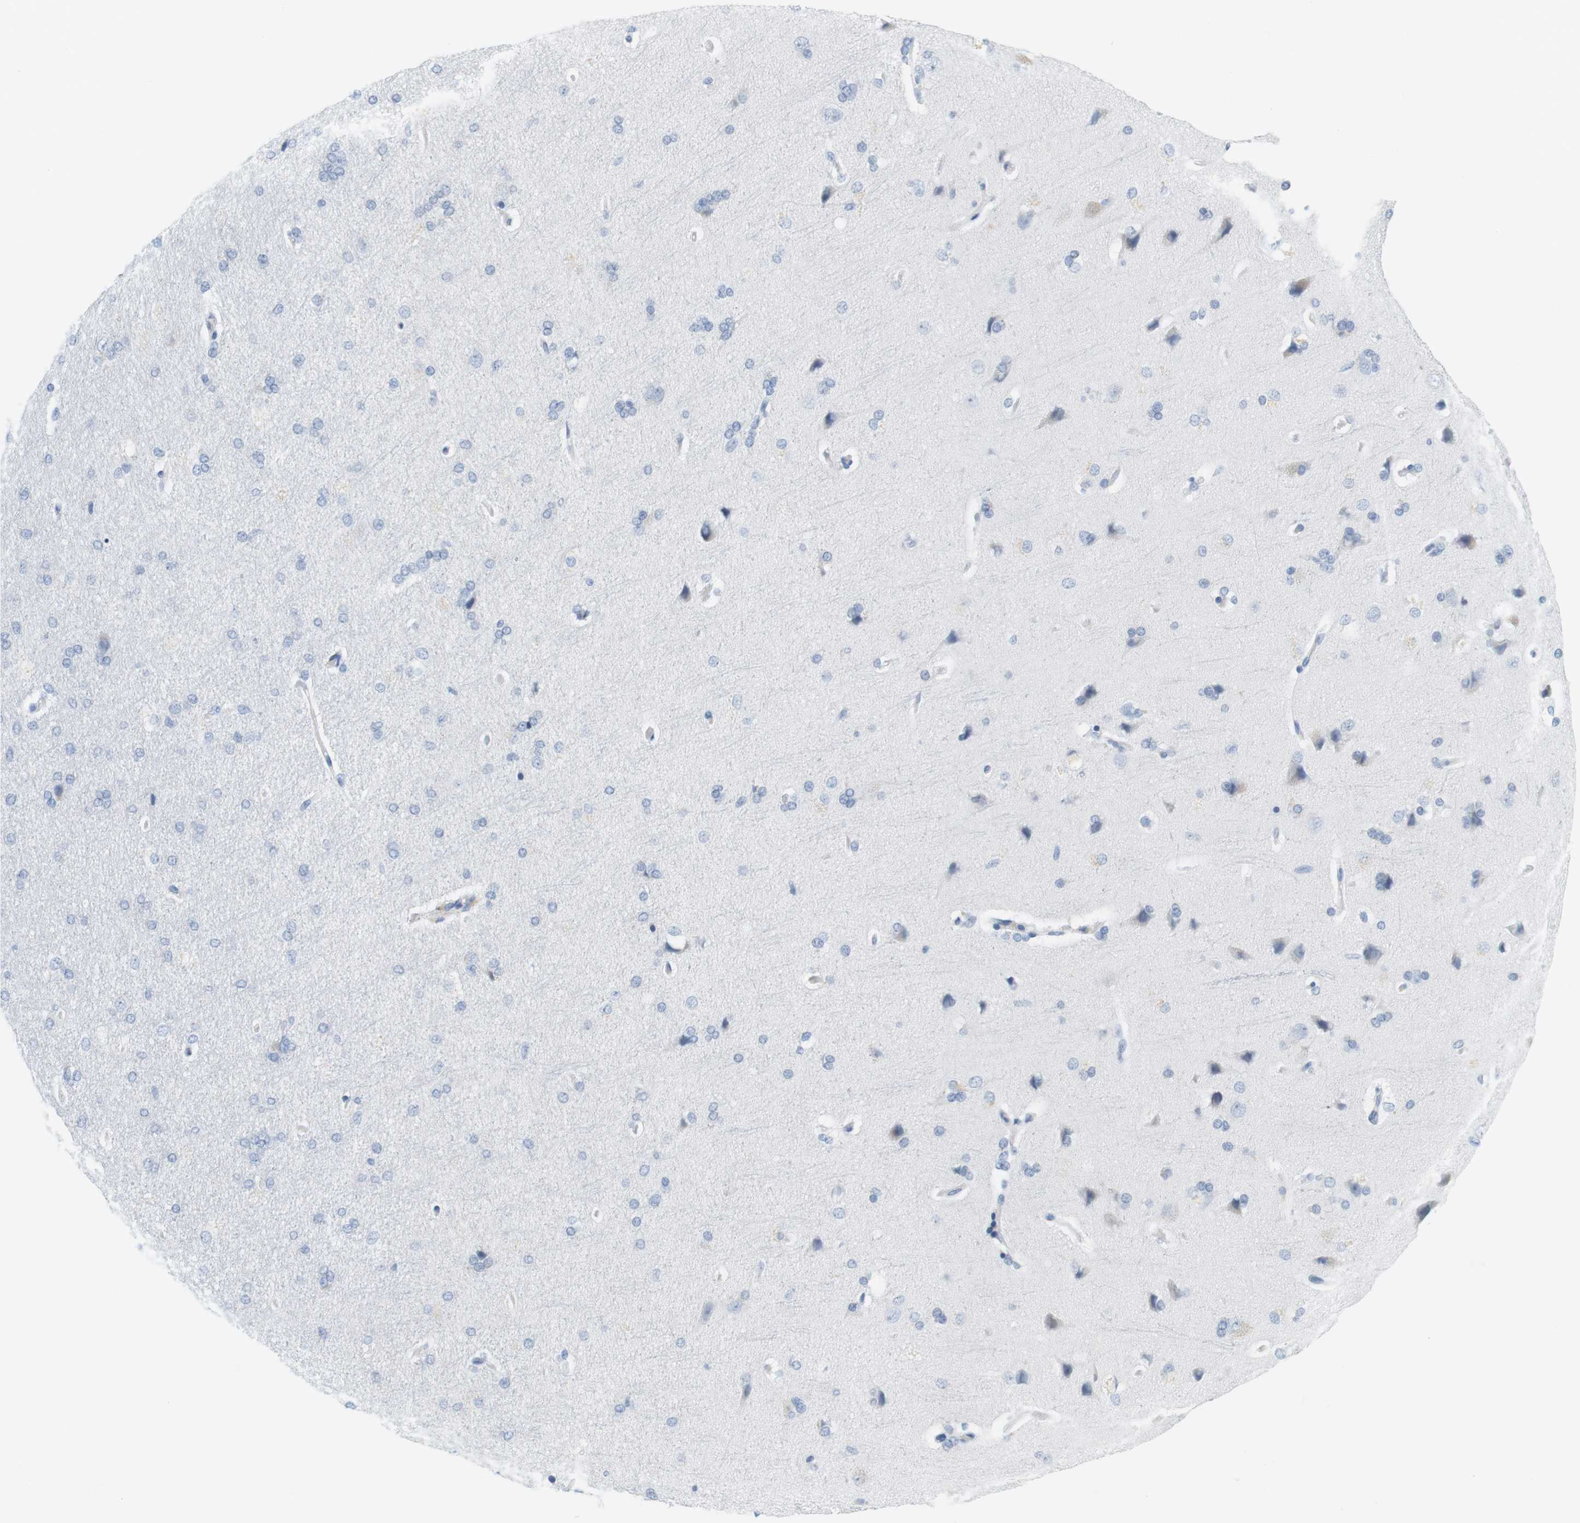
{"staining": {"intensity": "negative", "quantity": "none", "location": "none"}, "tissue": "cerebral cortex", "cell_type": "Endothelial cells", "image_type": "normal", "snomed": [{"axis": "morphology", "description": "Normal tissue, NOS"}, {"axis": "topography", "description": "Cerebral cortex"}], "caption": "Cerebral cortex stained for a protein using immunohistochemistry reveals no staining endothelial cells.", "gene": "OPRM1", "patient": {"sex": "male", "age": 62}}